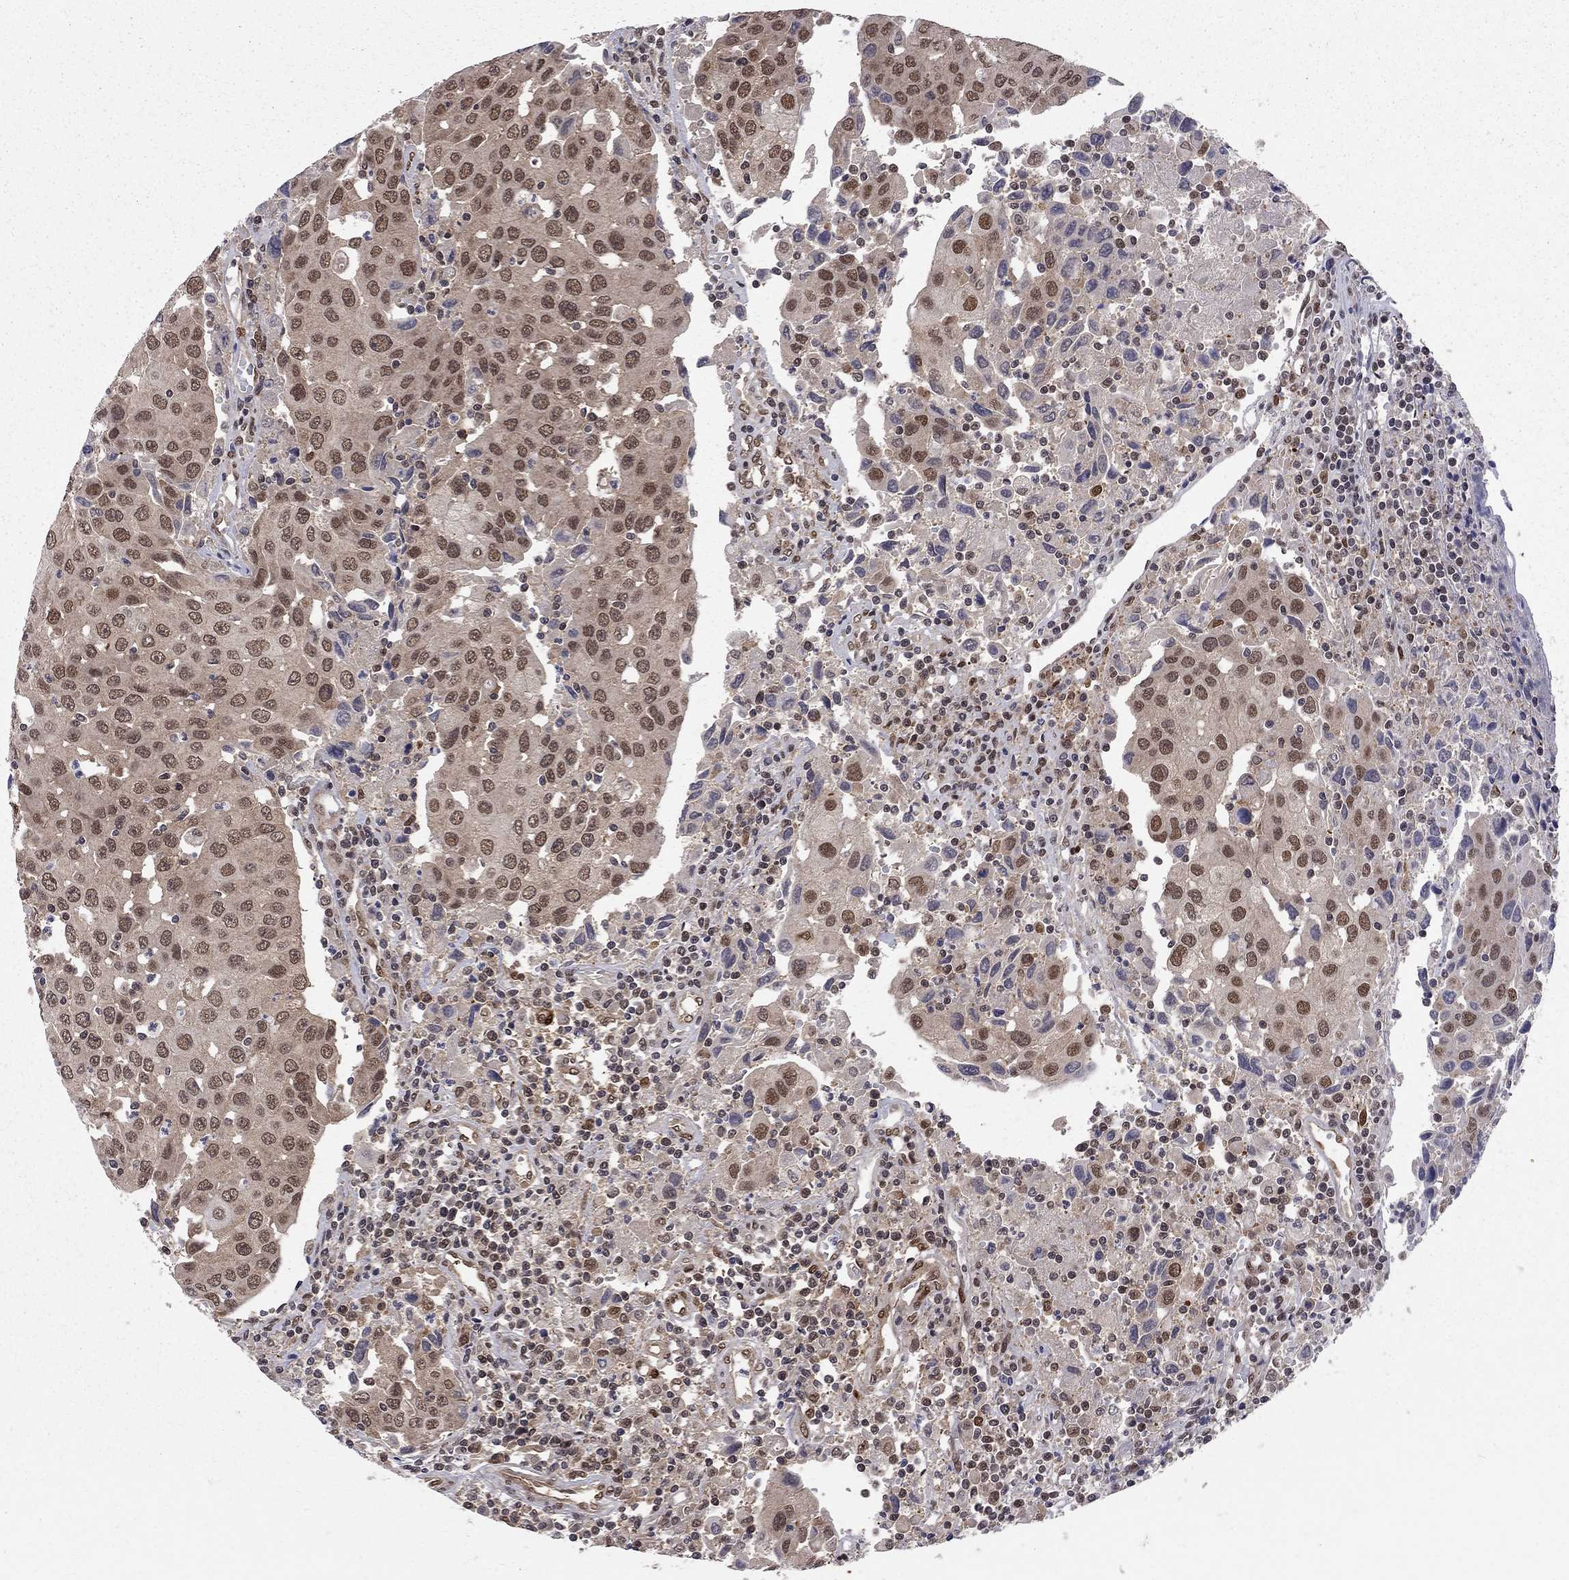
{"staining": {"intensity": "moderate", "quantity": ">75%", "location": "nuclear"}, "tissue": "urothelial cancer", "cell_type": "Tumor cells", "image_type": "cancer", "snomed": [{"axis": "morphology", "description": "Urothelial carcinoma, High grade"}, {"axis": "topography", "description": "Urinary bladder"}], "caption": "DAB immunohistochemical staining of human high-grade urothelial carcinoma reveals moderate nuclear protein staining in about >75% of tumor cells. (brown staining indicates protein expression, while blue staining denotes nuclei).", "gene": "SAP30L", "patient": {"sex": "female", "age": 85}}